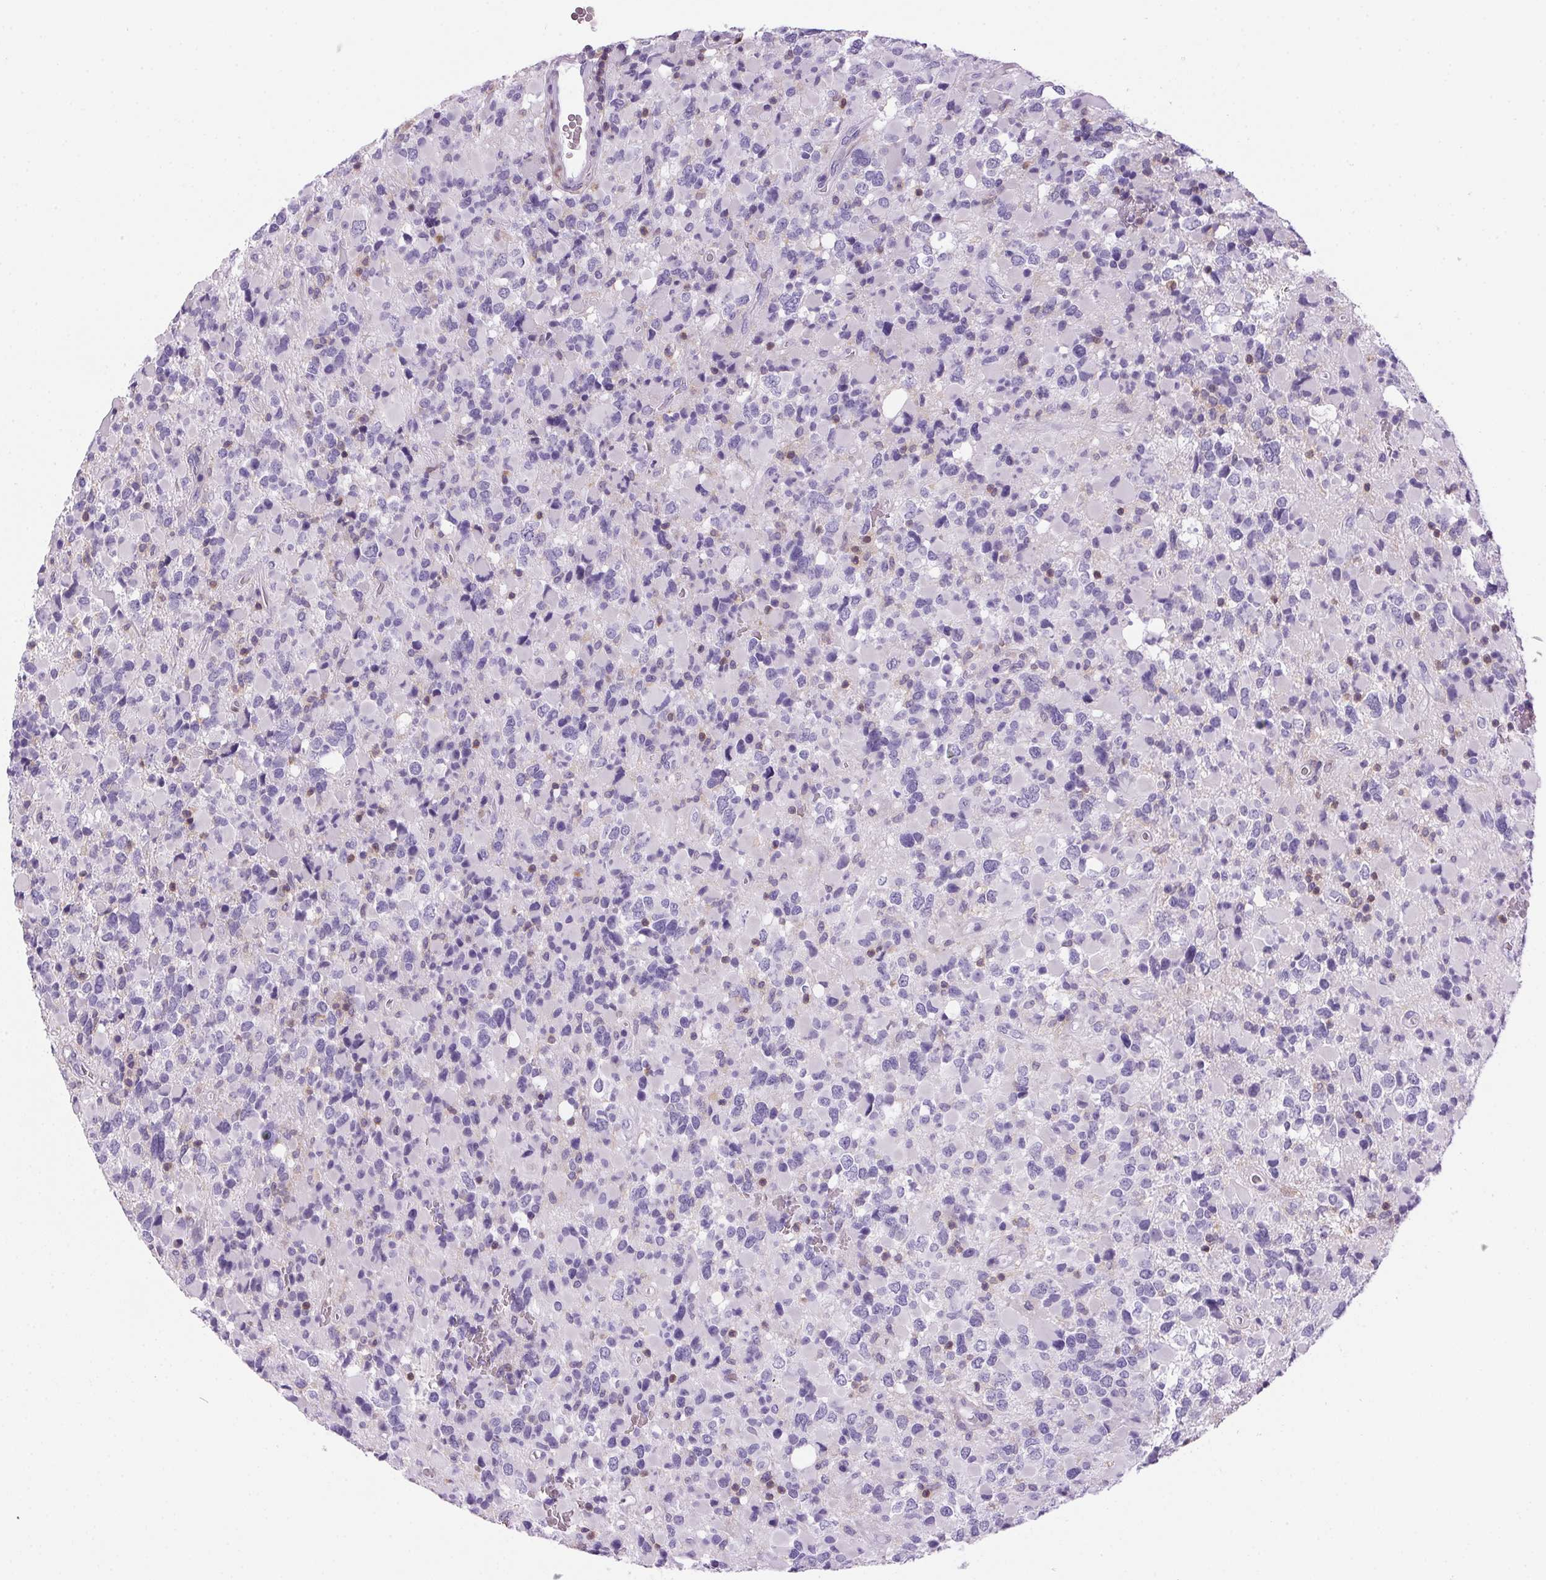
{"staining": {"intensity": "negative", "quantity": "none", "location": "none"}, "tissue": "glioma", "cell_type": "Tumor cells", "image_type": "cancer", "snomed": [{"axis": "morphology", "description": "Glioma, malignant, High grade"}, {"axis": "topography", "description": "Brain"}], "caption": "DAB immunohistochemical staining of human malignant high-grade glioma shows no significant expression in tumor cells.", "gene": "S100A2", "patient": {"sex": "female", "age": 40}}